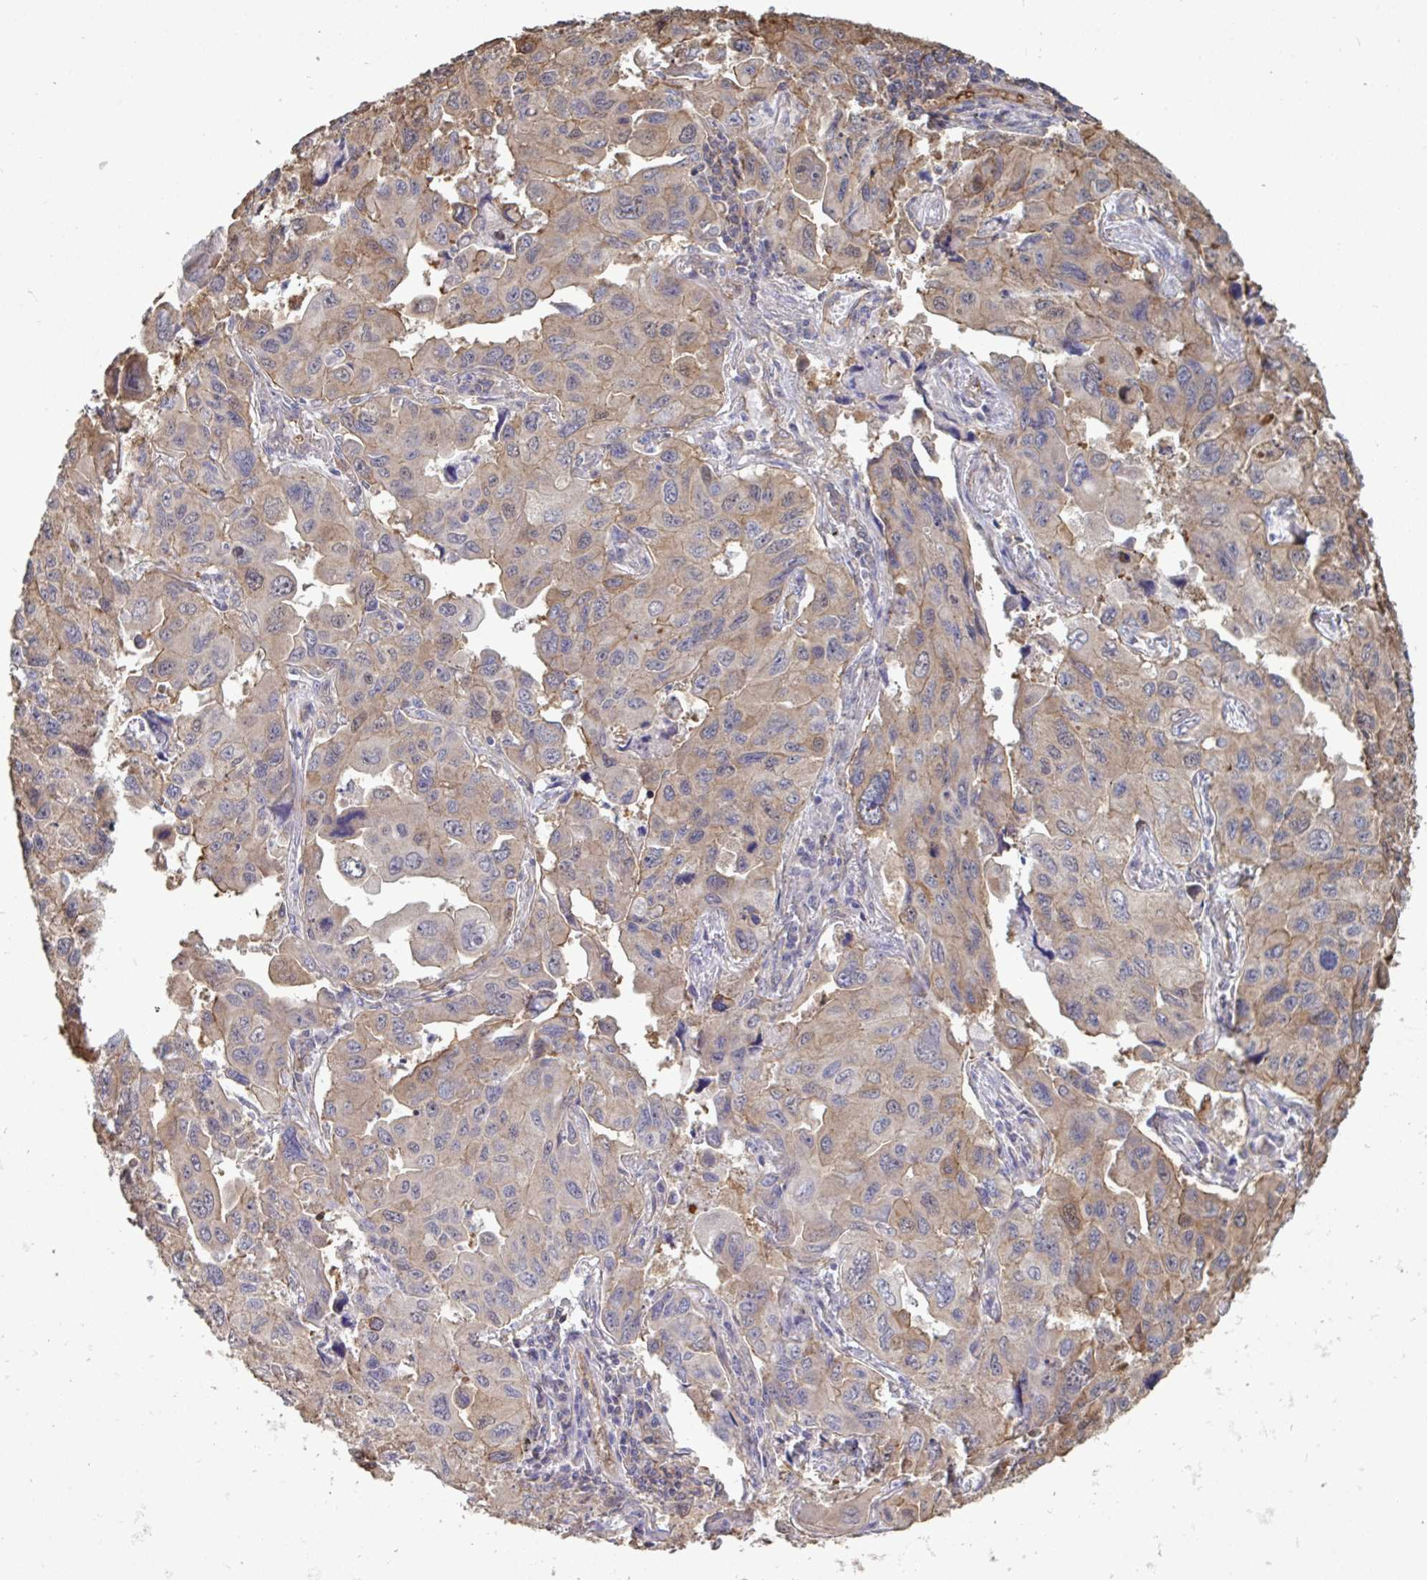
{"staining": {"intensity": "weak", "quantity": "25%-75%", "location": "cytoplasmic/membranous"}, "tissue": "lung cancer", "cell_type": "Tumor cells", "image_type": "cancer", "snomed": [{"axis": "morphology", "description": "Adenocarcinoma, NOS"}, {"axis": "topography", "description": "Lung"}], "caption": "Immunohistochemistry image of human lung adenocarcinoma stained for a protein (brown), which displays low levels of weak cytoplasmic/membranous positivity in about 25%-75% of tumor cells.", "gene": "ISCU", "patient": {"sex": "male", "age": 64}}